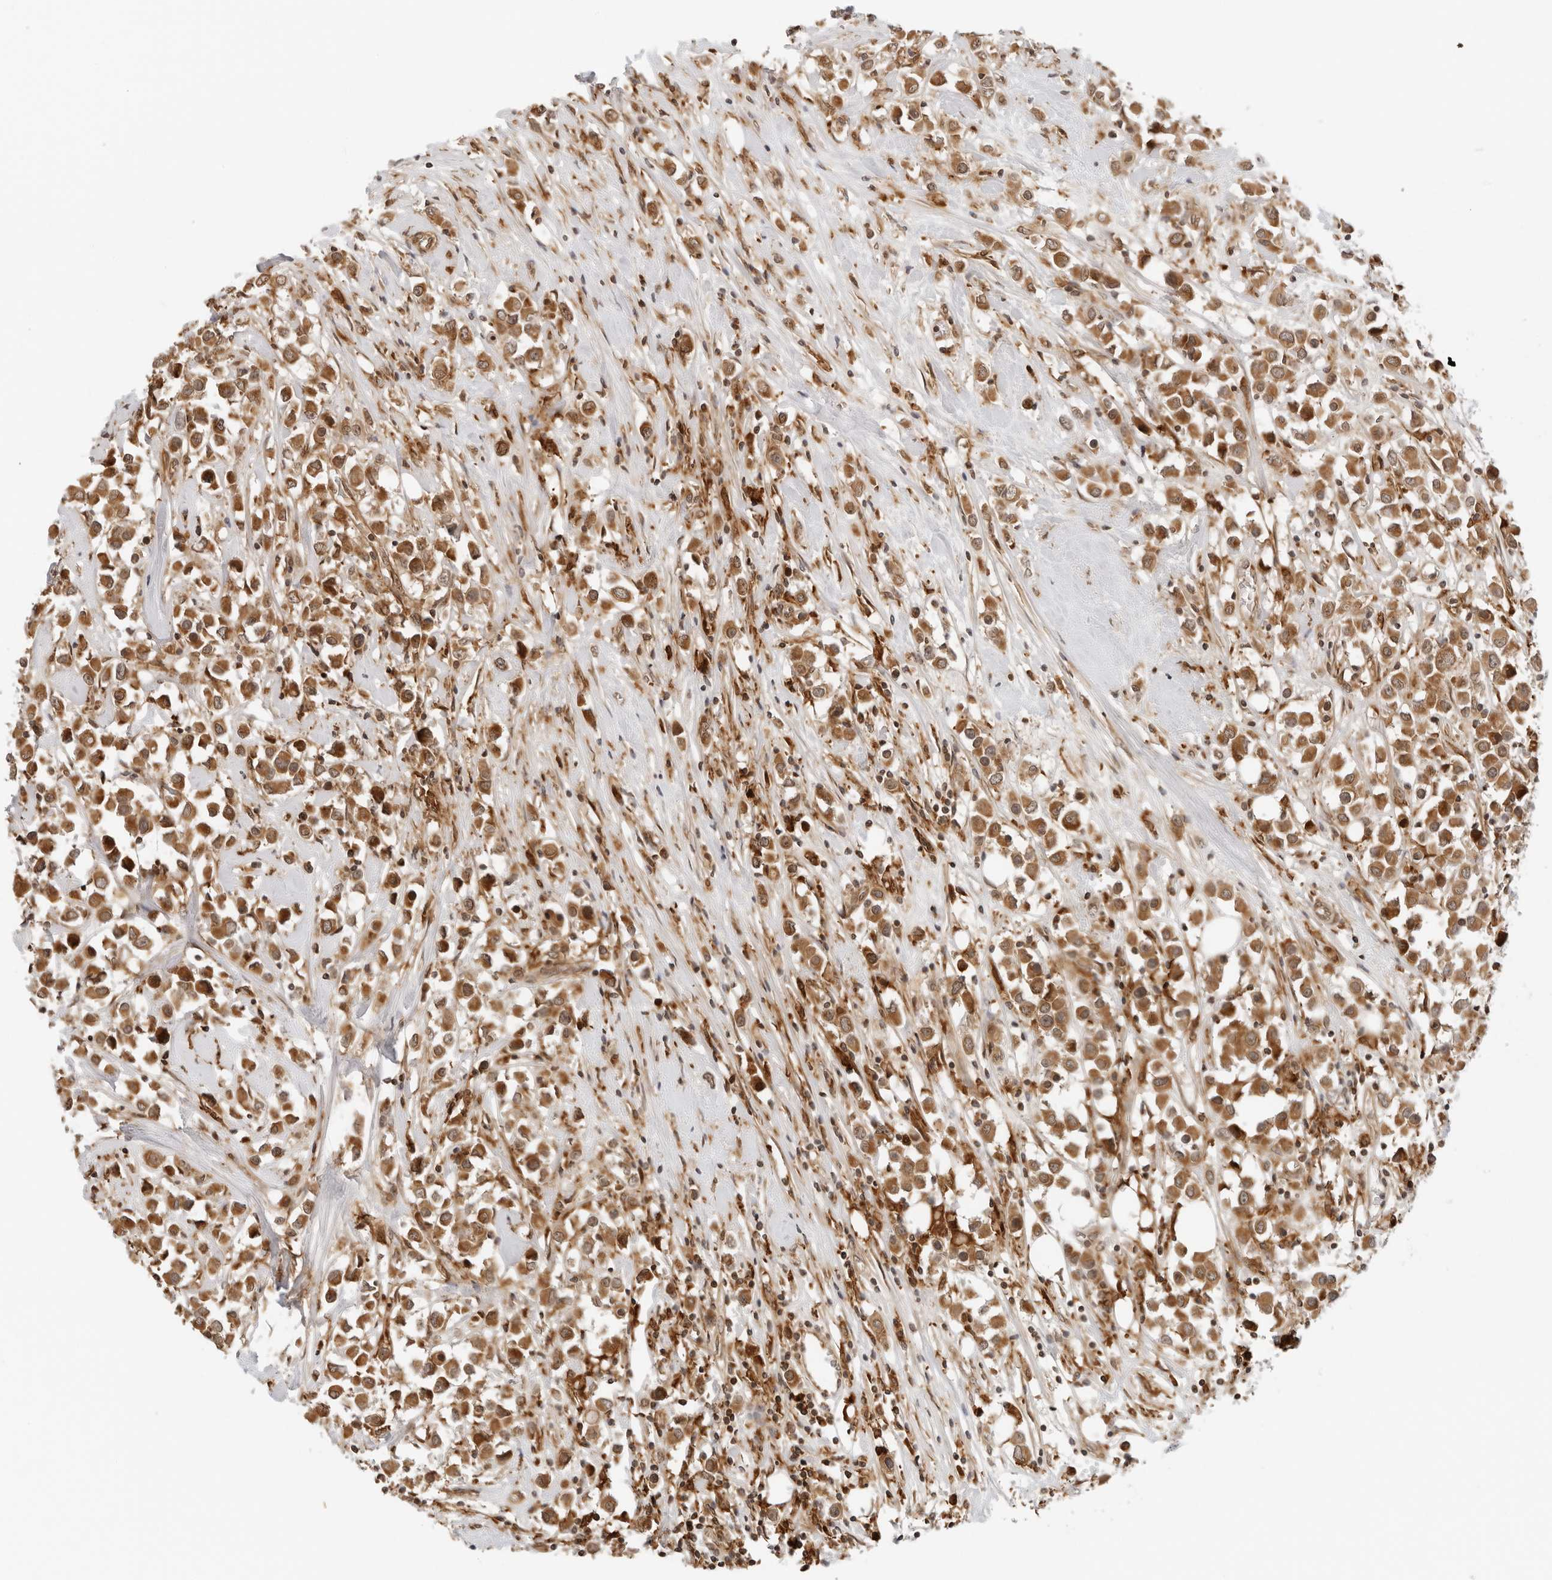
{"staining": {"intensity": "moderate", "quantity": ">75%", "location": "cytoplasmic/membranous"}, "tissue": "breast cancer", "cell_type": "Tumor cells", "image_type": "cancer", "snomed": [{"axis": "morphology", "description": "Duct carcinoma"}, {"axis": "topography", "description": "Breast"}], "caption": "Intraductal carcinoma (breast) stained with a protein marker demonstrates moderate staining in tumor cells.", "gene": "RC3H1", "patient": {"sex": "female", "age": 61}}